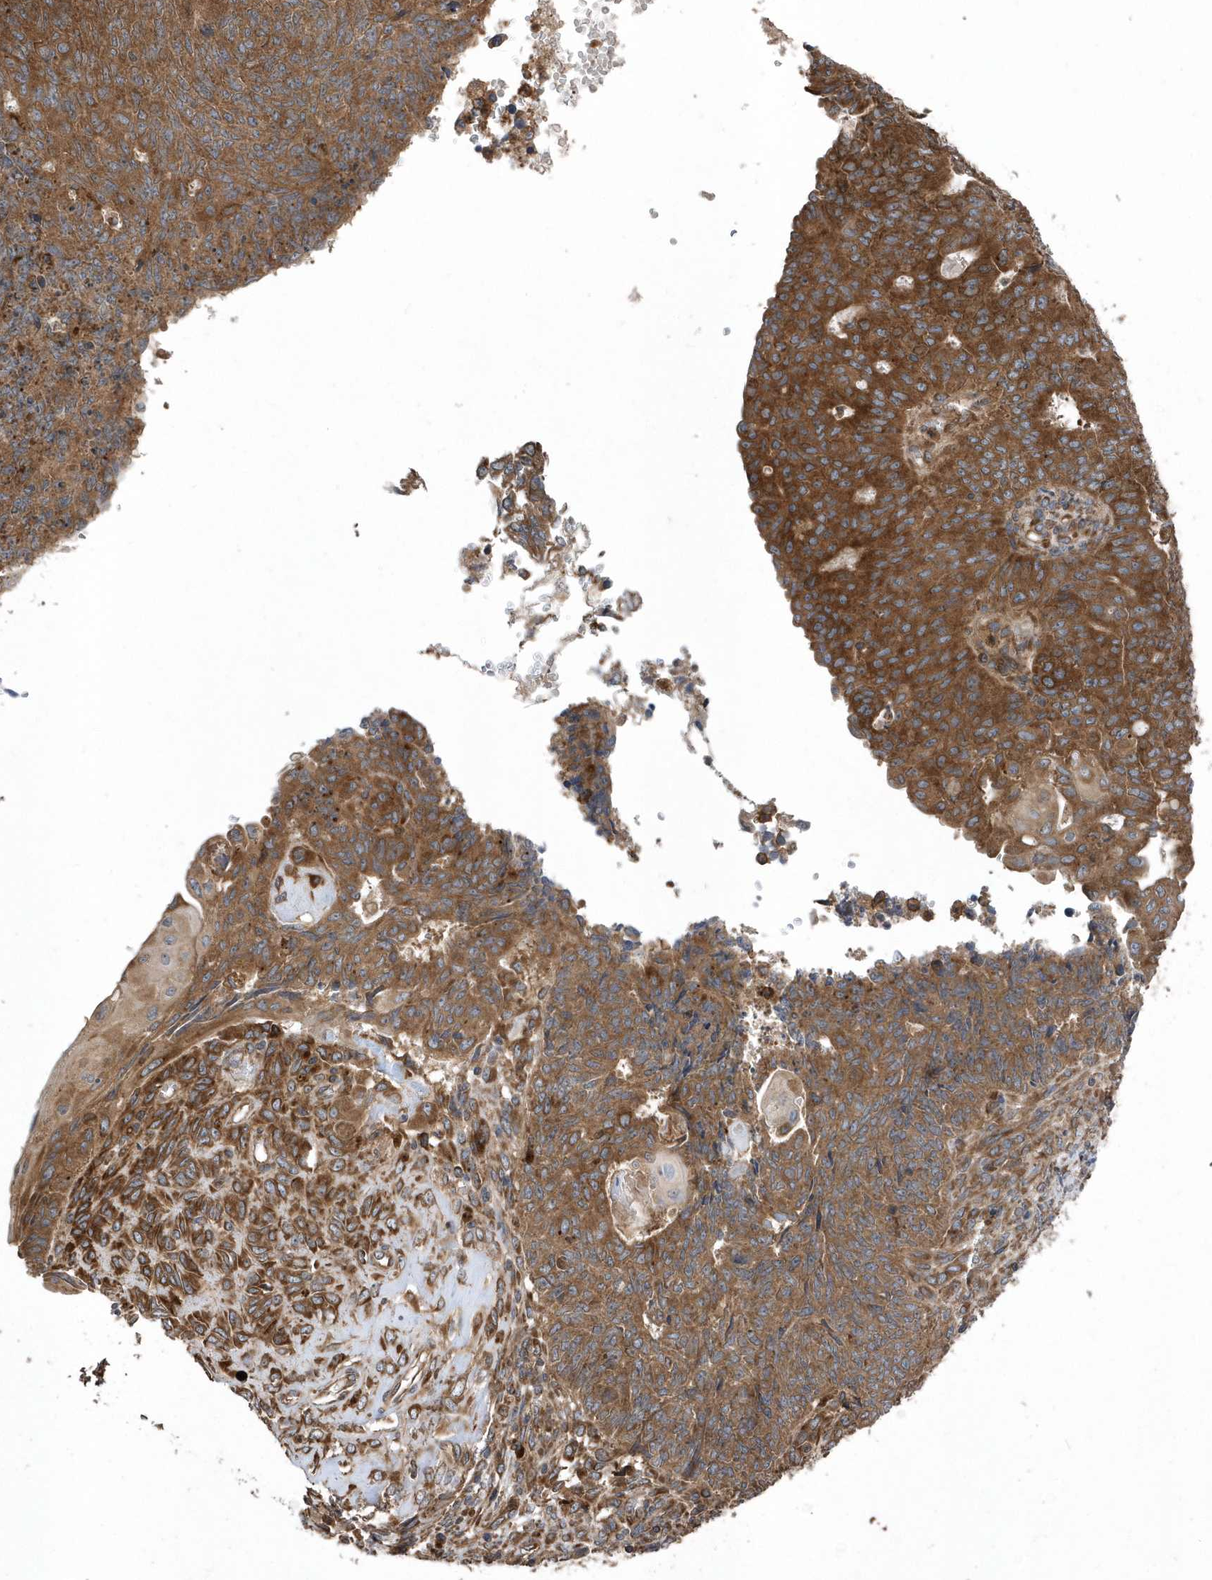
{"staining": {"intensity": "moderate", "quantity": ">75%", "location": "cytoplasmic/membranous"}, "tissue": "endometrial cancer", "cell_type": "Tumor cells", "image_type": "cancer", "snomed": [{"axis": "morphology", "description": "Adenocarcinoma, NOS"}, {"axis": "topography", "description": "Endometrium"}], "caption": "Immunohistochemistry (IHC) of human endometrial adenocarcinoma displays medium levels of moderate cytoplasmic/membranous staining in approximately >75% of tumor cells.", "gene": "WASHC5", "patient": {"sex": "female", "age": 32}}